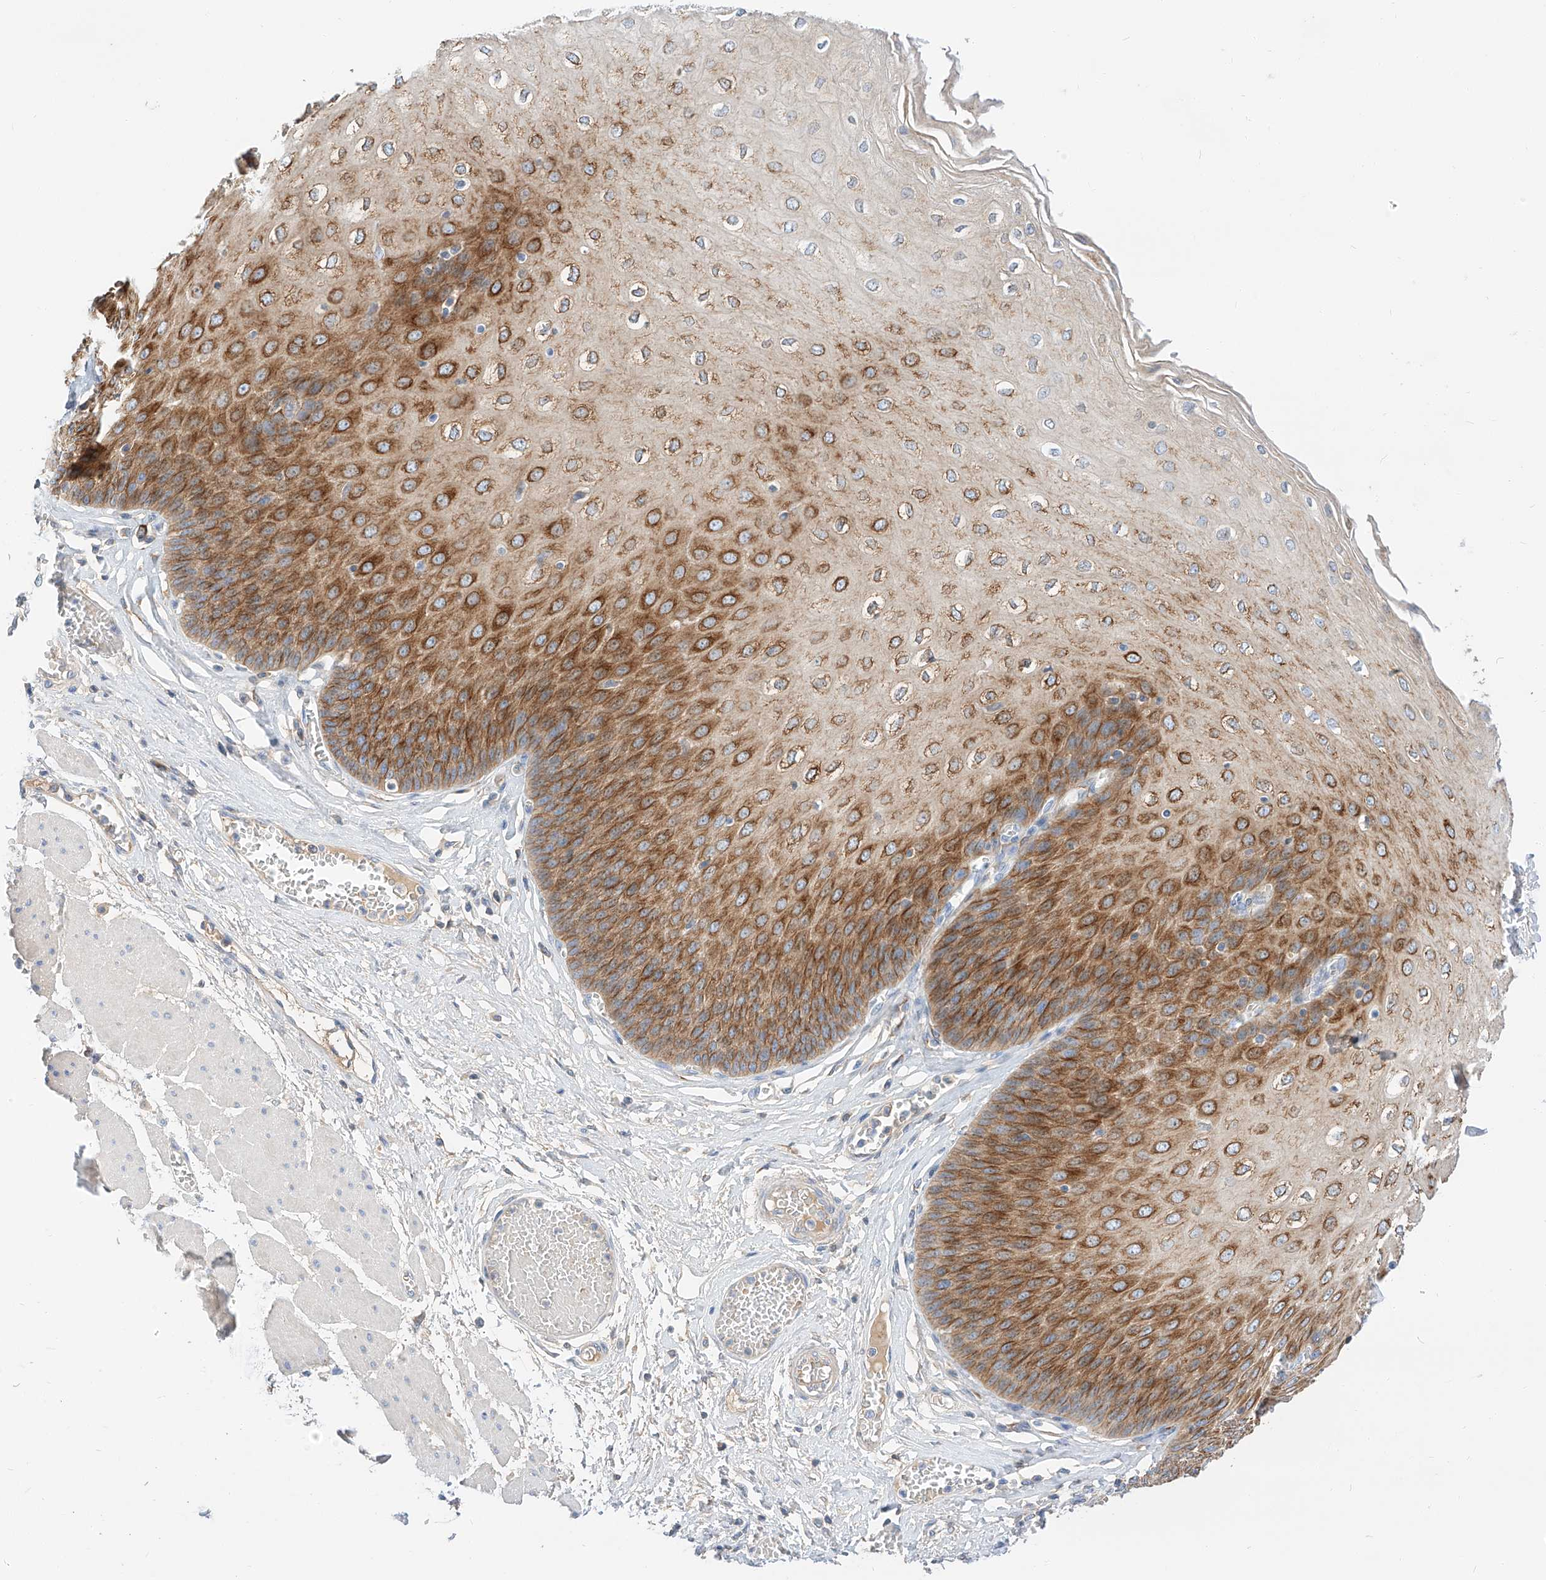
{"staining": {"intensity": "strong", "quantity": ">75%", "location": "cytoplasmic/membranous"}, "tissue": "esophagus", "cell_type": "Squamous epithelial cells", "image_type": "normal", "snomed": [{"axis": "morphology", "description": "Normal tissue, NOS"}, {"axis": "topography", "description": "Esophagus"}], "caption": "Immunohistochemistry photomicrograph of benign esophagus stained for a protein (brown), which reveals high levels of strong cytoplasmic/membranous staining in about >75% of squamous epithelial cells.", "gene": "MAP7", "patient": {"sex": "male", "age": 60}}